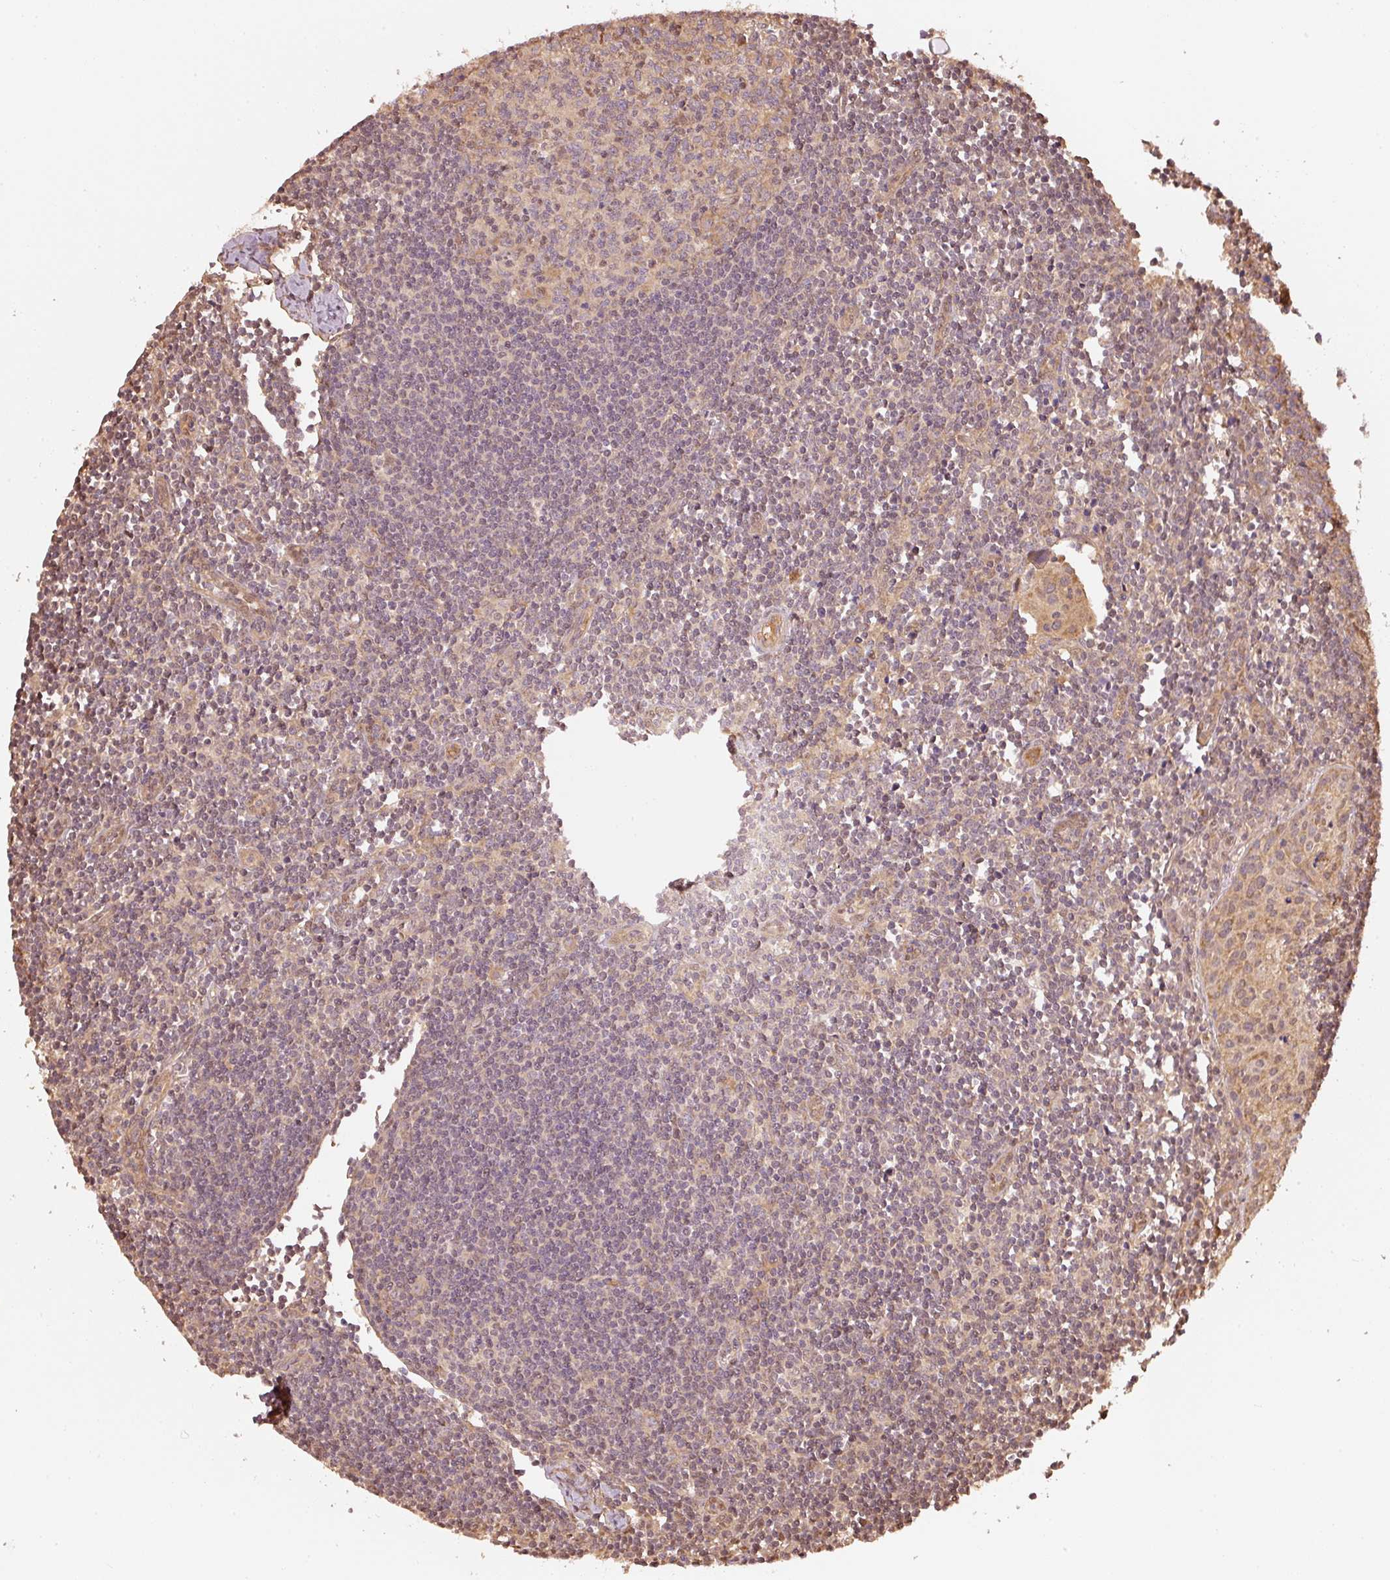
{"staining": {"intensity": "weak", "quantity": "<25%", "location": "nuclear"}, "tissue": "lymph node", "cell_type": "Germinal center cells", "image_type": "normal", "snomed": [{"axis": "morphology", "description": "Normal tissue, NOS"}, {"axis": "topography", "description": "Lymph node"}], "caption": "A histopathology image of human lymph node is negative for staining in germinal center cells. The staining was performed using DAB (3,3'-diaminobenzidine) to visualize the protein expression in brown, while the nuclei were stained in blue with hematoxylin (Magnification: 20x).", "gene": "STAU1", "patient": {"sex": "female", "age": 29}}